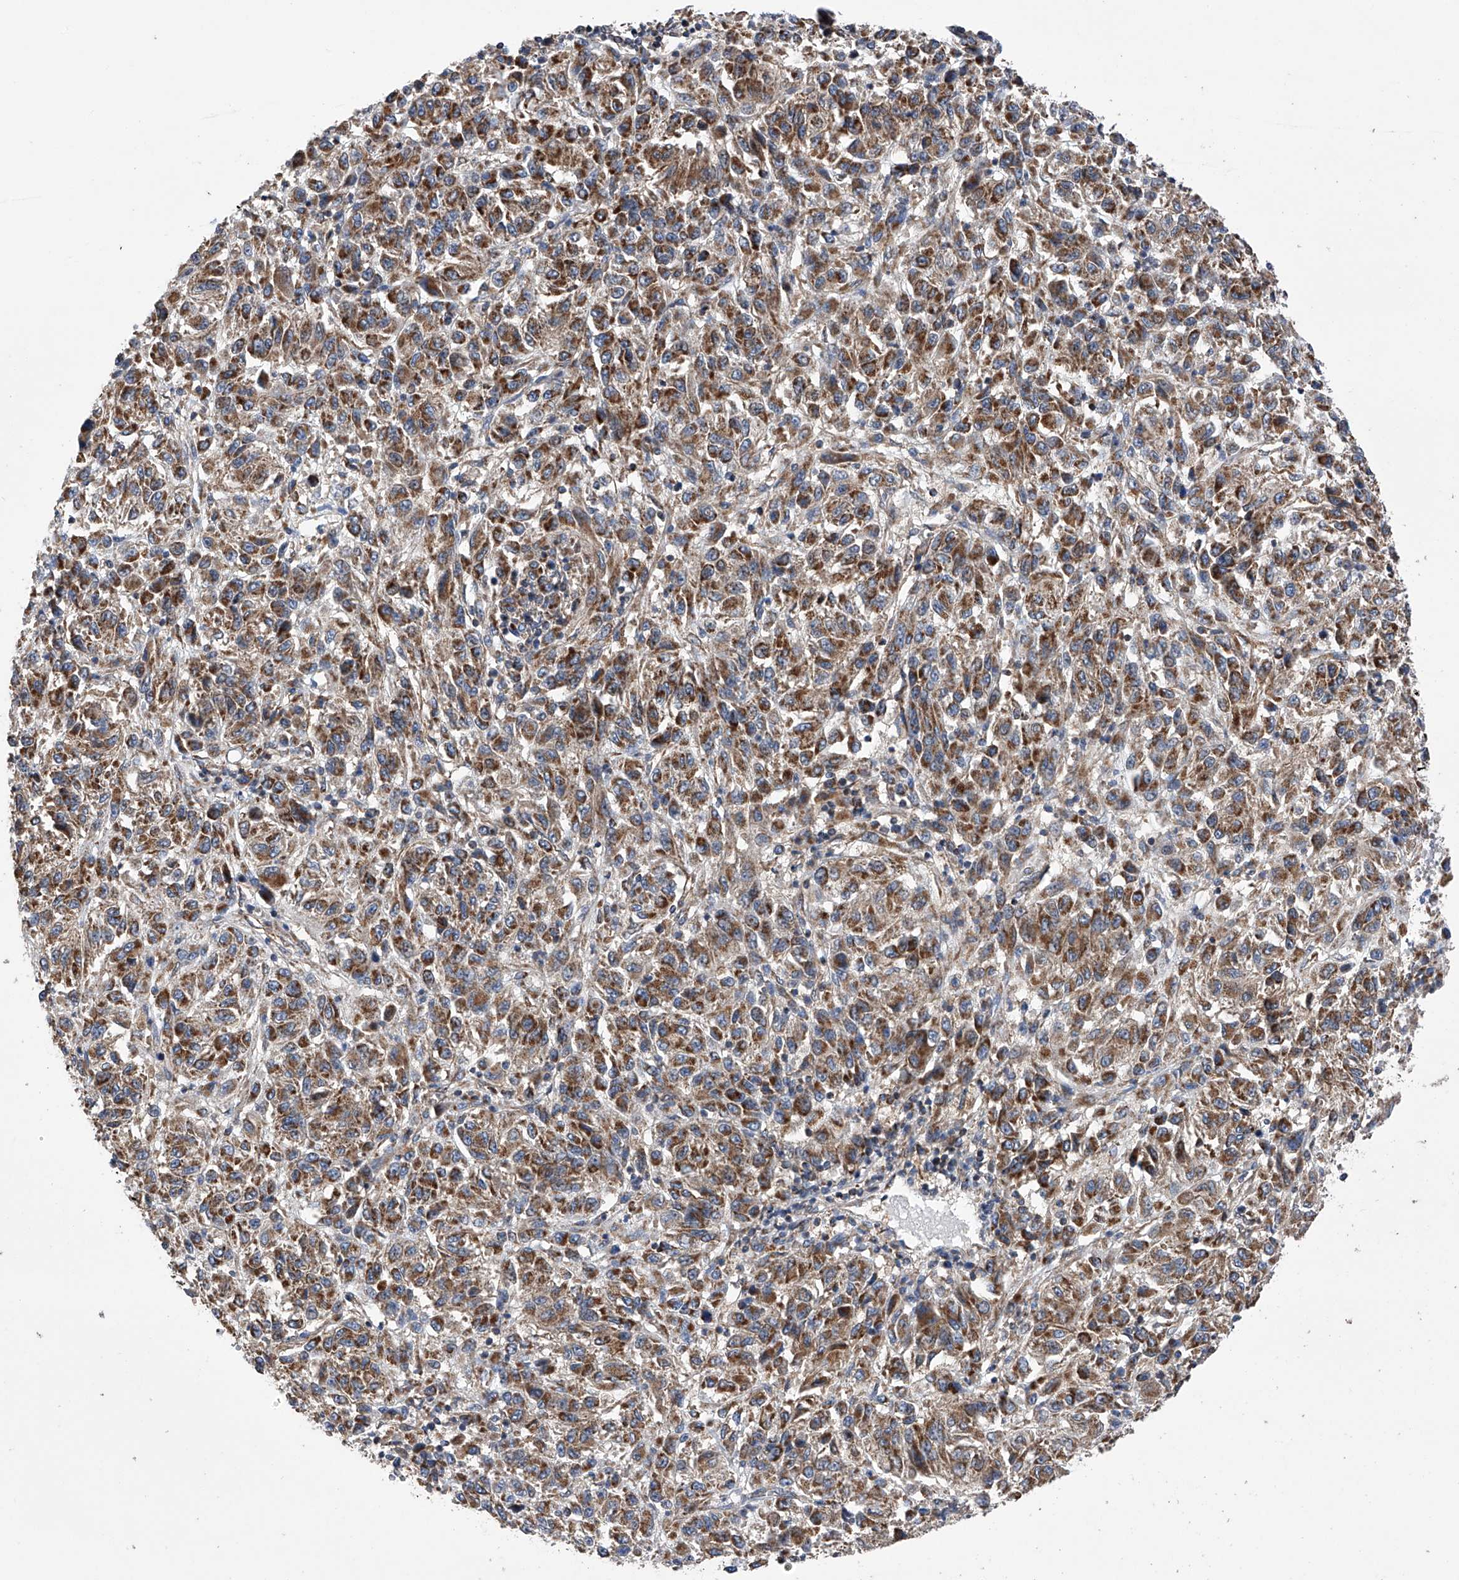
{"staining": {"intensity": "moderate", "quantity": ">75%", "location": "cytoplasmic/membranous"}, "tissue": "melanoma", "cell_type": "Tumor cells", "image_type": "cancer", "snomed": [{"axis": "morphology", "description": "Malignant melanoma, Metastatic site"}, {"axis": "topography", "description": "Lung"}], "caption": "Protein expression analysis of human malignant melanoma (metastatic site) reveals moderate cytoplasmic/membranous positivity in about >75% of tumor cells.", "gene": "EFCAB2", "patient": {"sex": "male", "age": 64}}